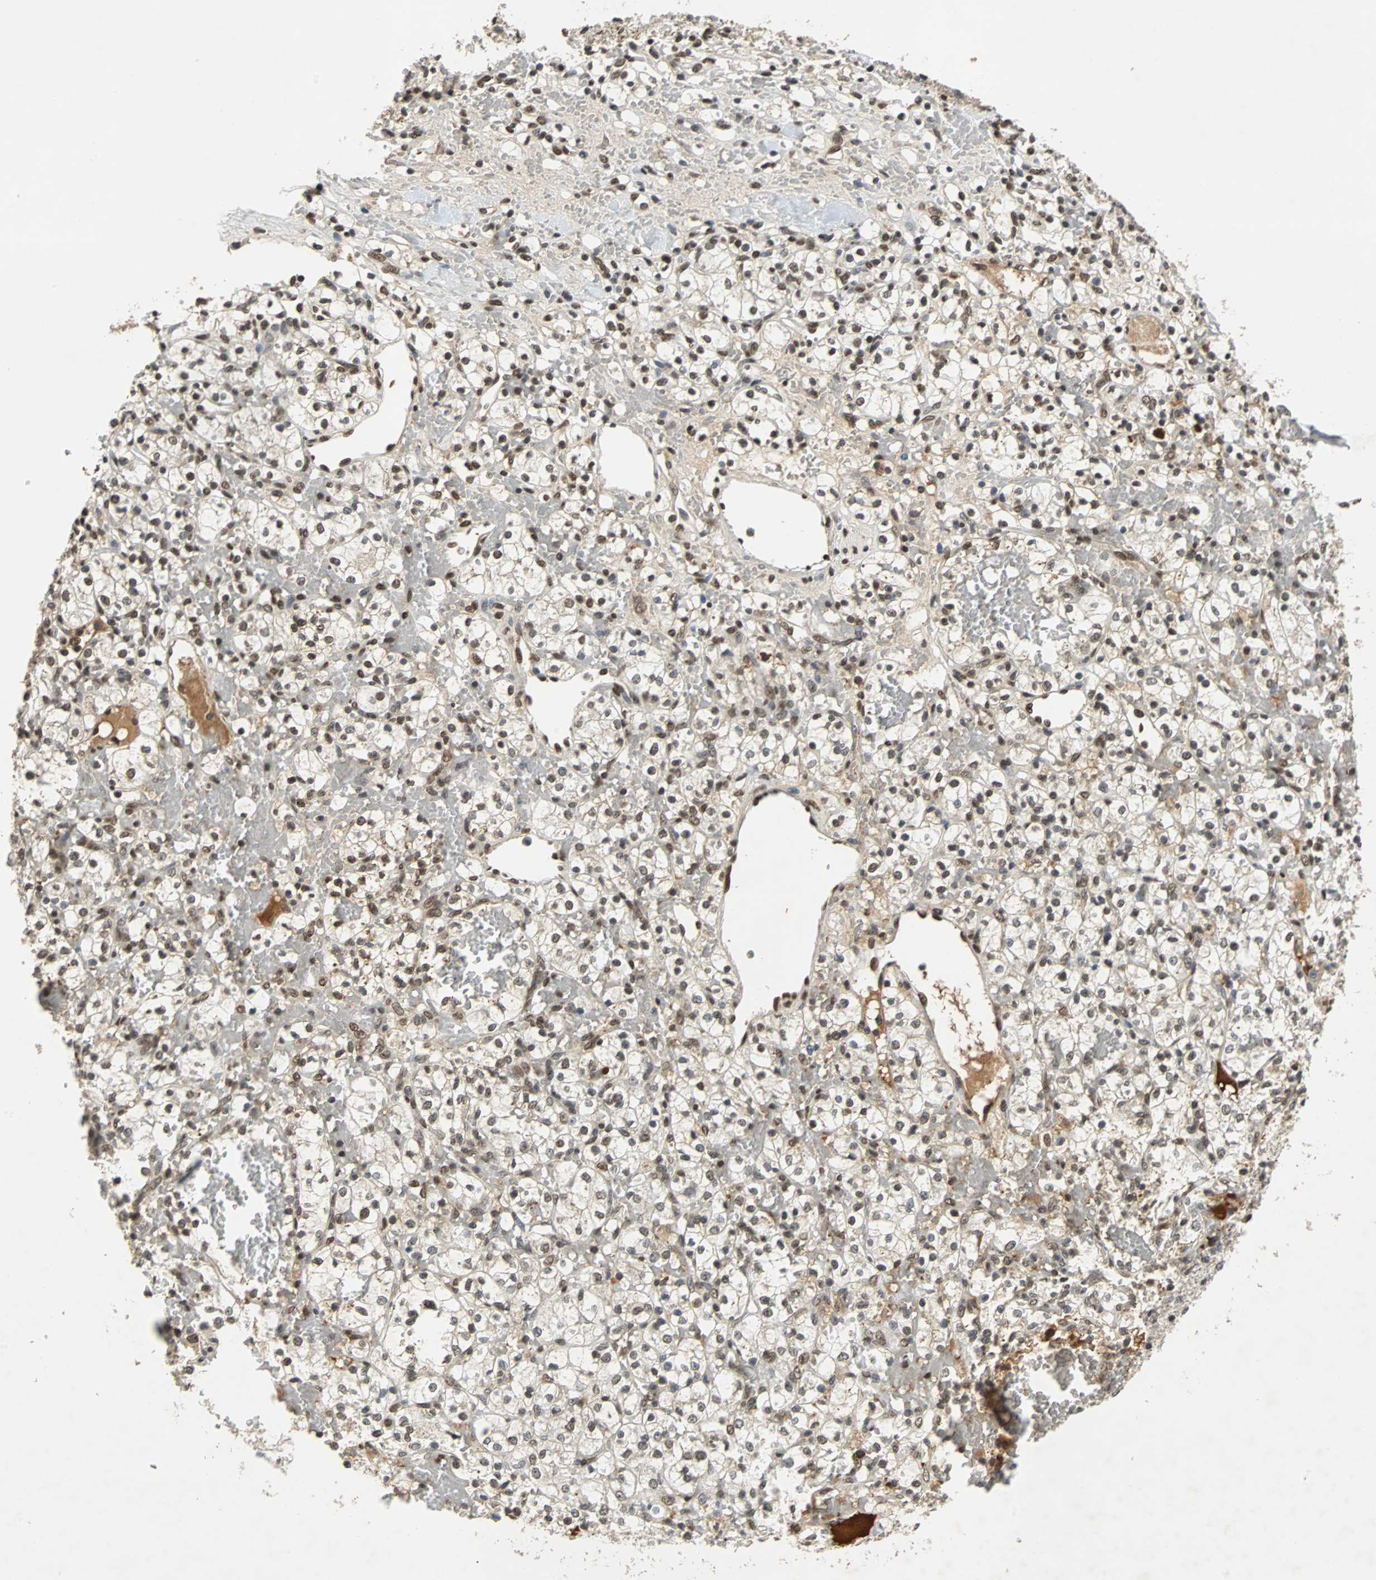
{"staining": {"intensity": "moderate", "quantity": ">75%", "location": "nuclear"}, "tissue": "renal cancer", "cell_type": "Tumor cells", "image_type": "cancer", "snomed": [{"axis": "morphology", "description": "Adenocarcinoma, NOS"}, {"axis": "topography", "description": "Kidney"}], "caption": "The photomicrograph displays a brown stain indicating the presence of a protein in the nuclear of tumor cells in adenocarcinoma (renal).", "gene": "PHC1", "patient": {"sex": "female", "age": 60}}